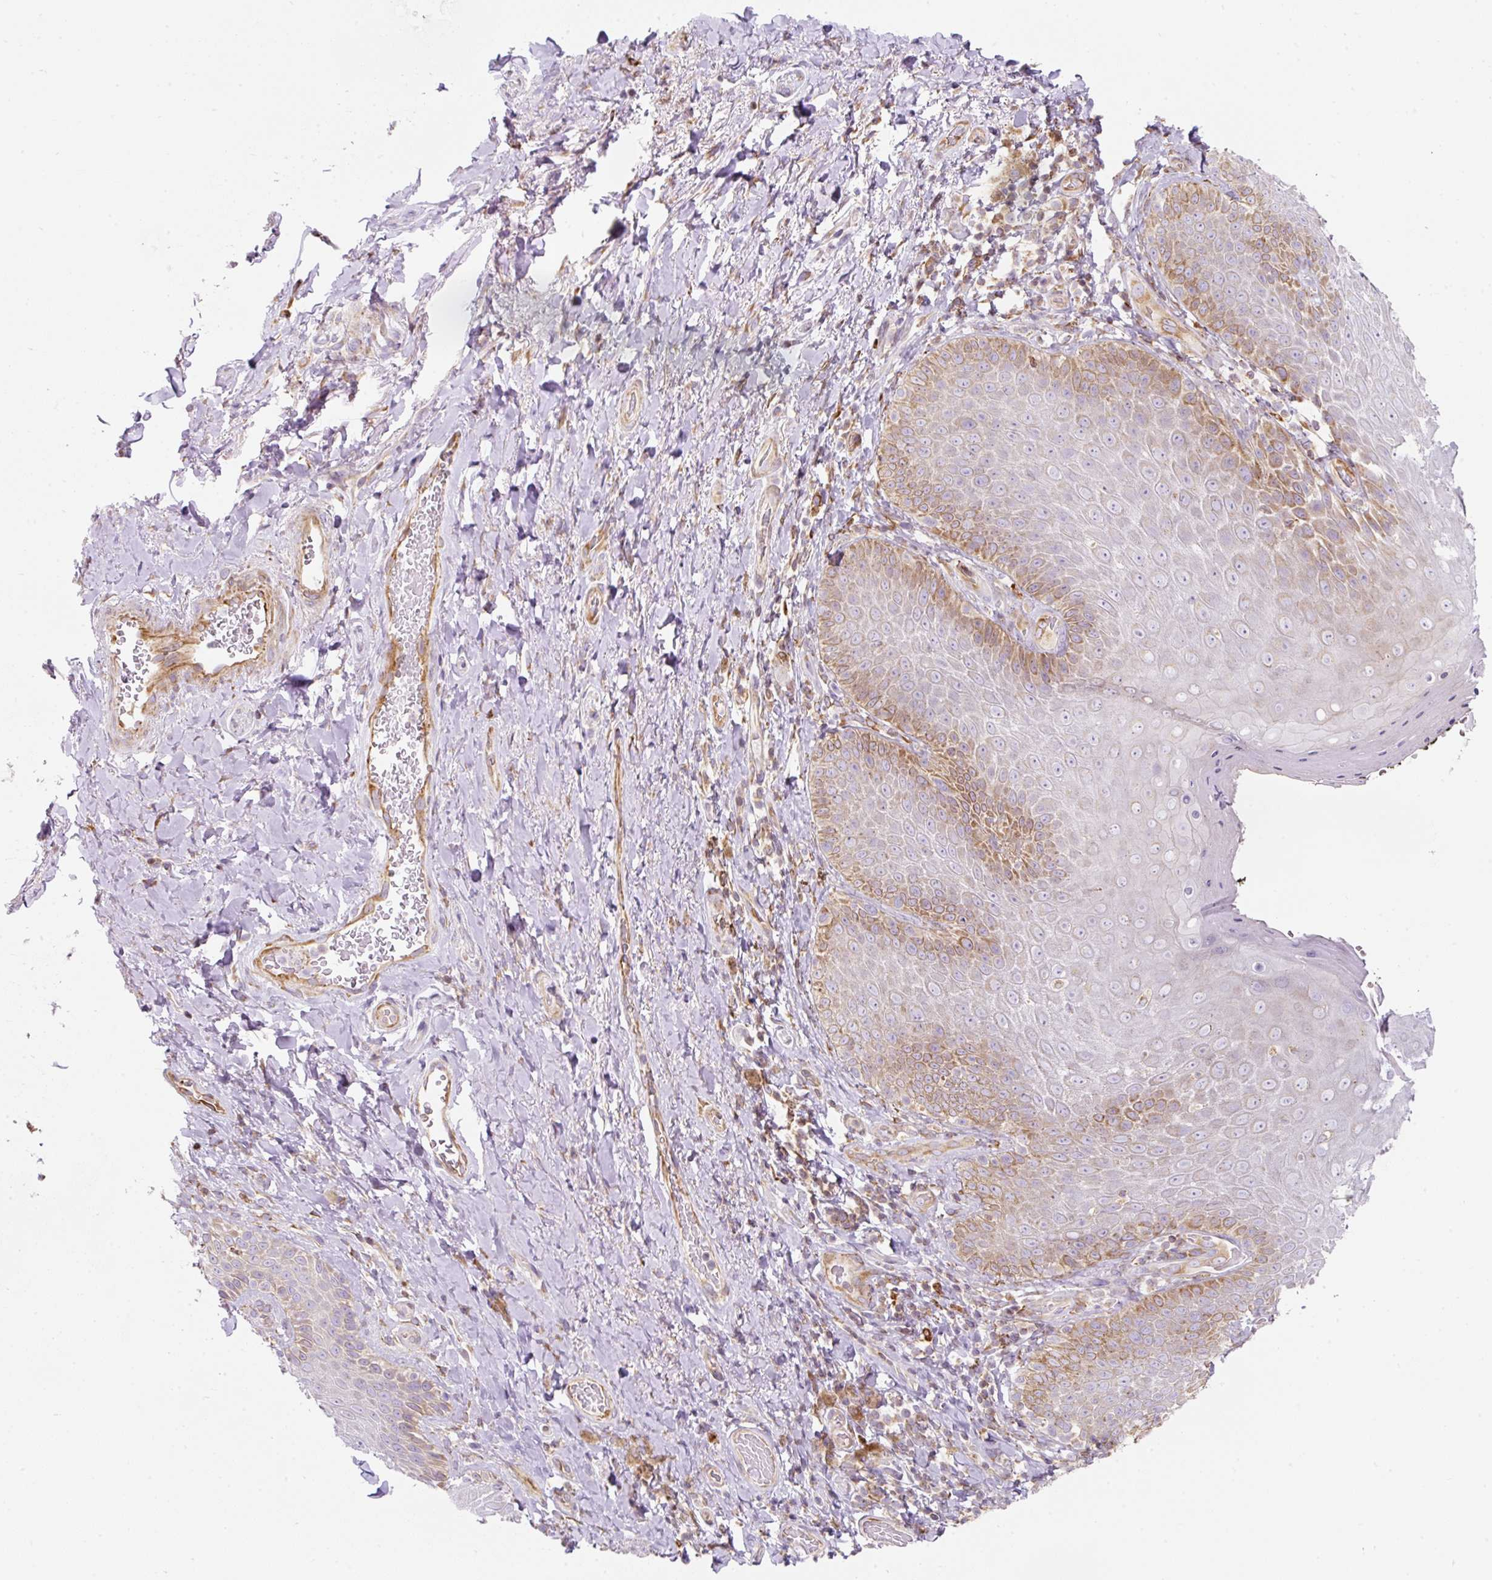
{"staining": {"intensity": "moderate", "quantity": "<25%", "location": "cytoplasmic/membranous"}, "tissue": "skin", "cell_type": "Epidermal cells", "image_type": "normal", "snomed": [{"axis": "morphology", "description": "Normal tissue, NOS"}, {"axis": "topography", "description": "Anal"}, {"axis": "topography", "description": "Peripheral nerve tissue"}], "caption": "Immunohistochemical staining of unremarkable human skin shows moderate cytoplasmic/membranous protein positivity in approximately <25% of epidermal cells. The protein of interest is stained brown, and the nuclei are stained in blue (DAB (3,3'-diaminobenzidine) IHC with brightfield microscopy, high magnification).", "gene": "ERAP2", "patient": {"sex": "male", "age": 53}}